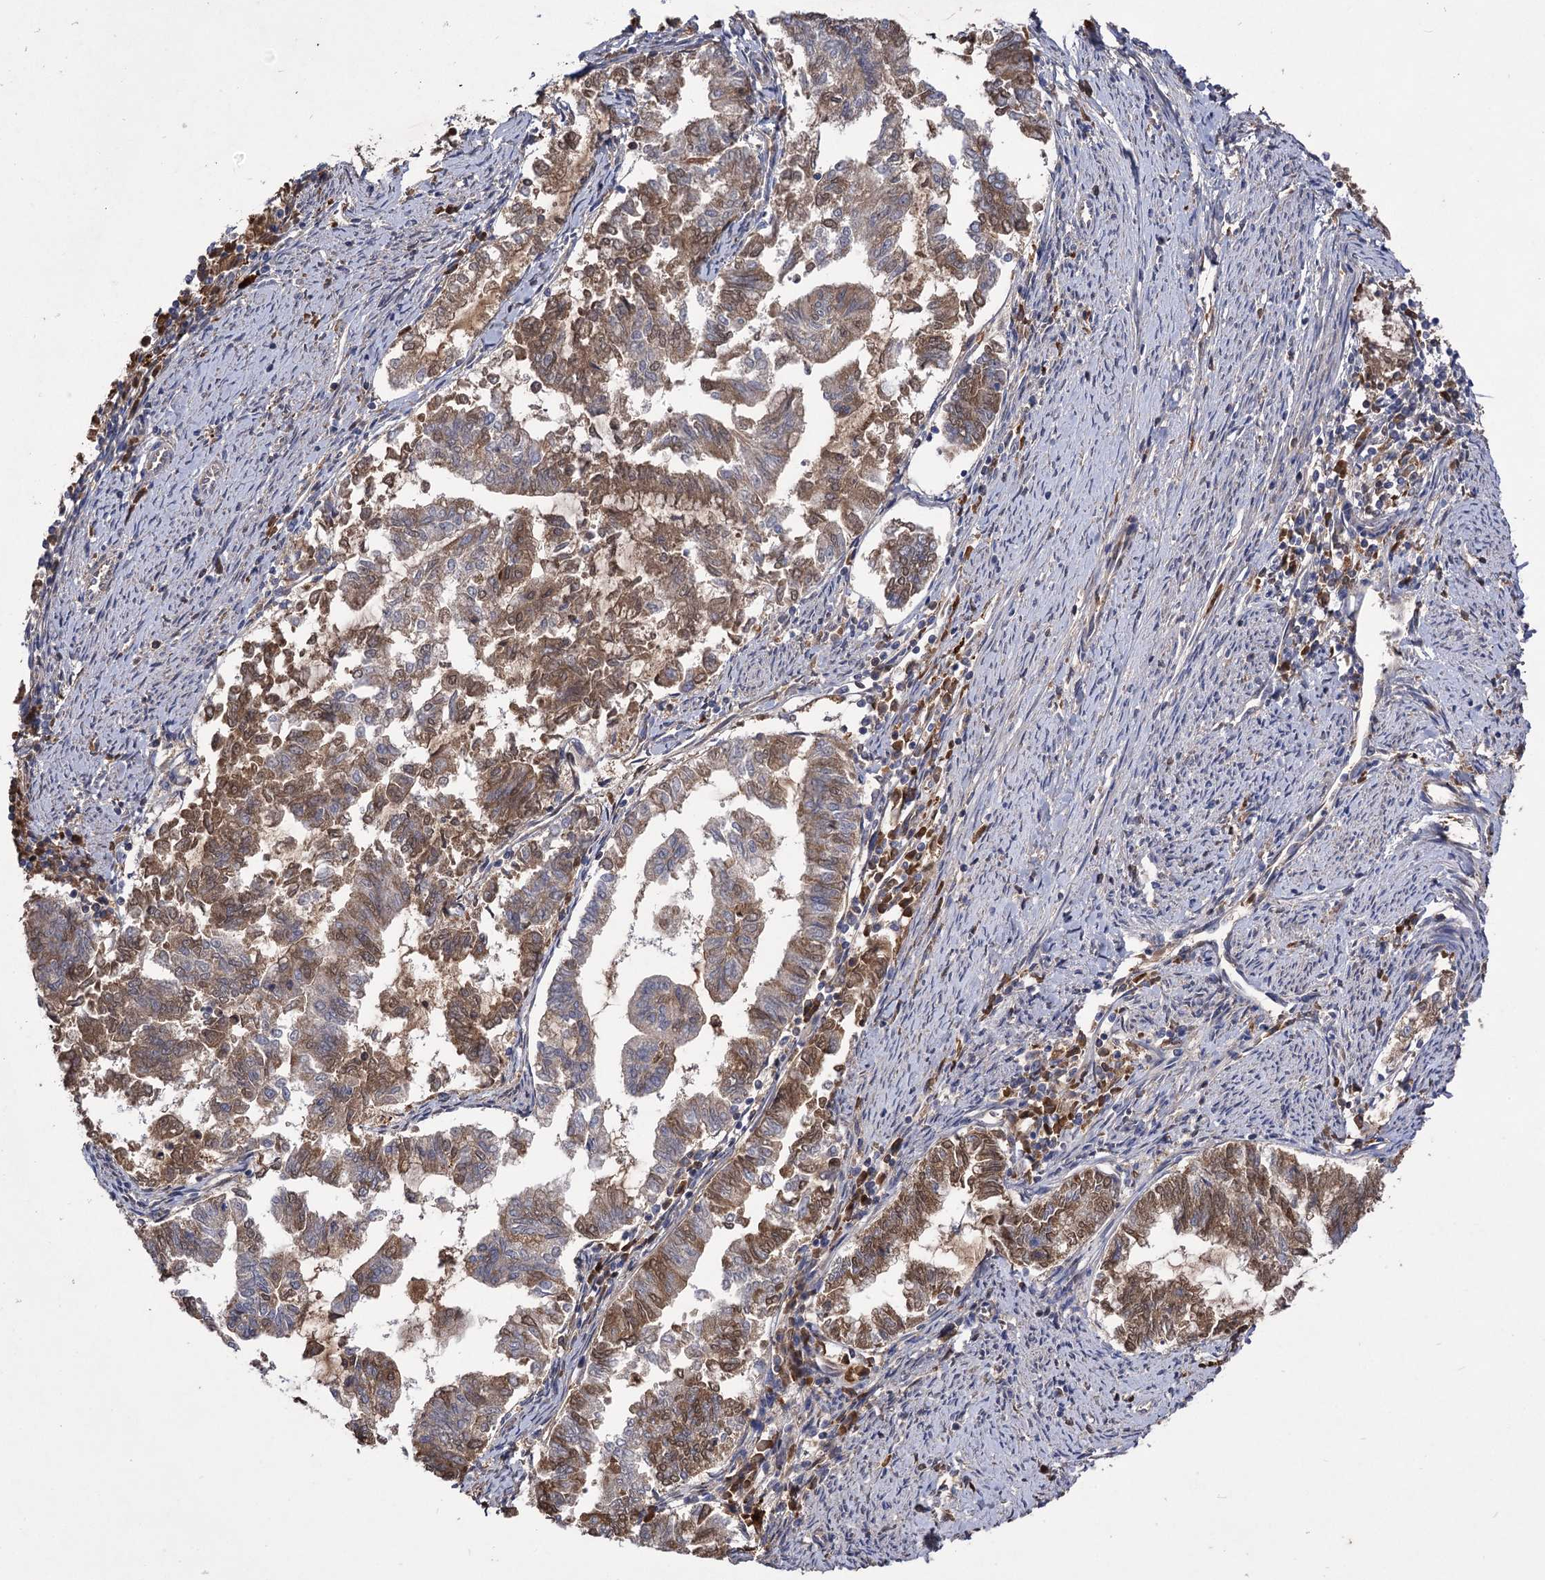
{"staining": {"intensity": "moderate", "quantity": "25%-75%", "location": "cytoplasmic/membranous"}, "tissue": "endometrial cancer", "cell_type": "Tumor cells", "image_type": "cancer", "snomed": [{"axis": "morphology", "description": "Adenocarcinoma, NOS"}, {"axis": "topography", "description": "Endometrium"}], "caption": "This is a micrograph of IHC staining of endometrial adenocarcinoma, which shows moderate staining in the cytoplasmic/membranous of tumor cells.", "gene": "USP50", "patient": {"sex": "female", "age": 79}}